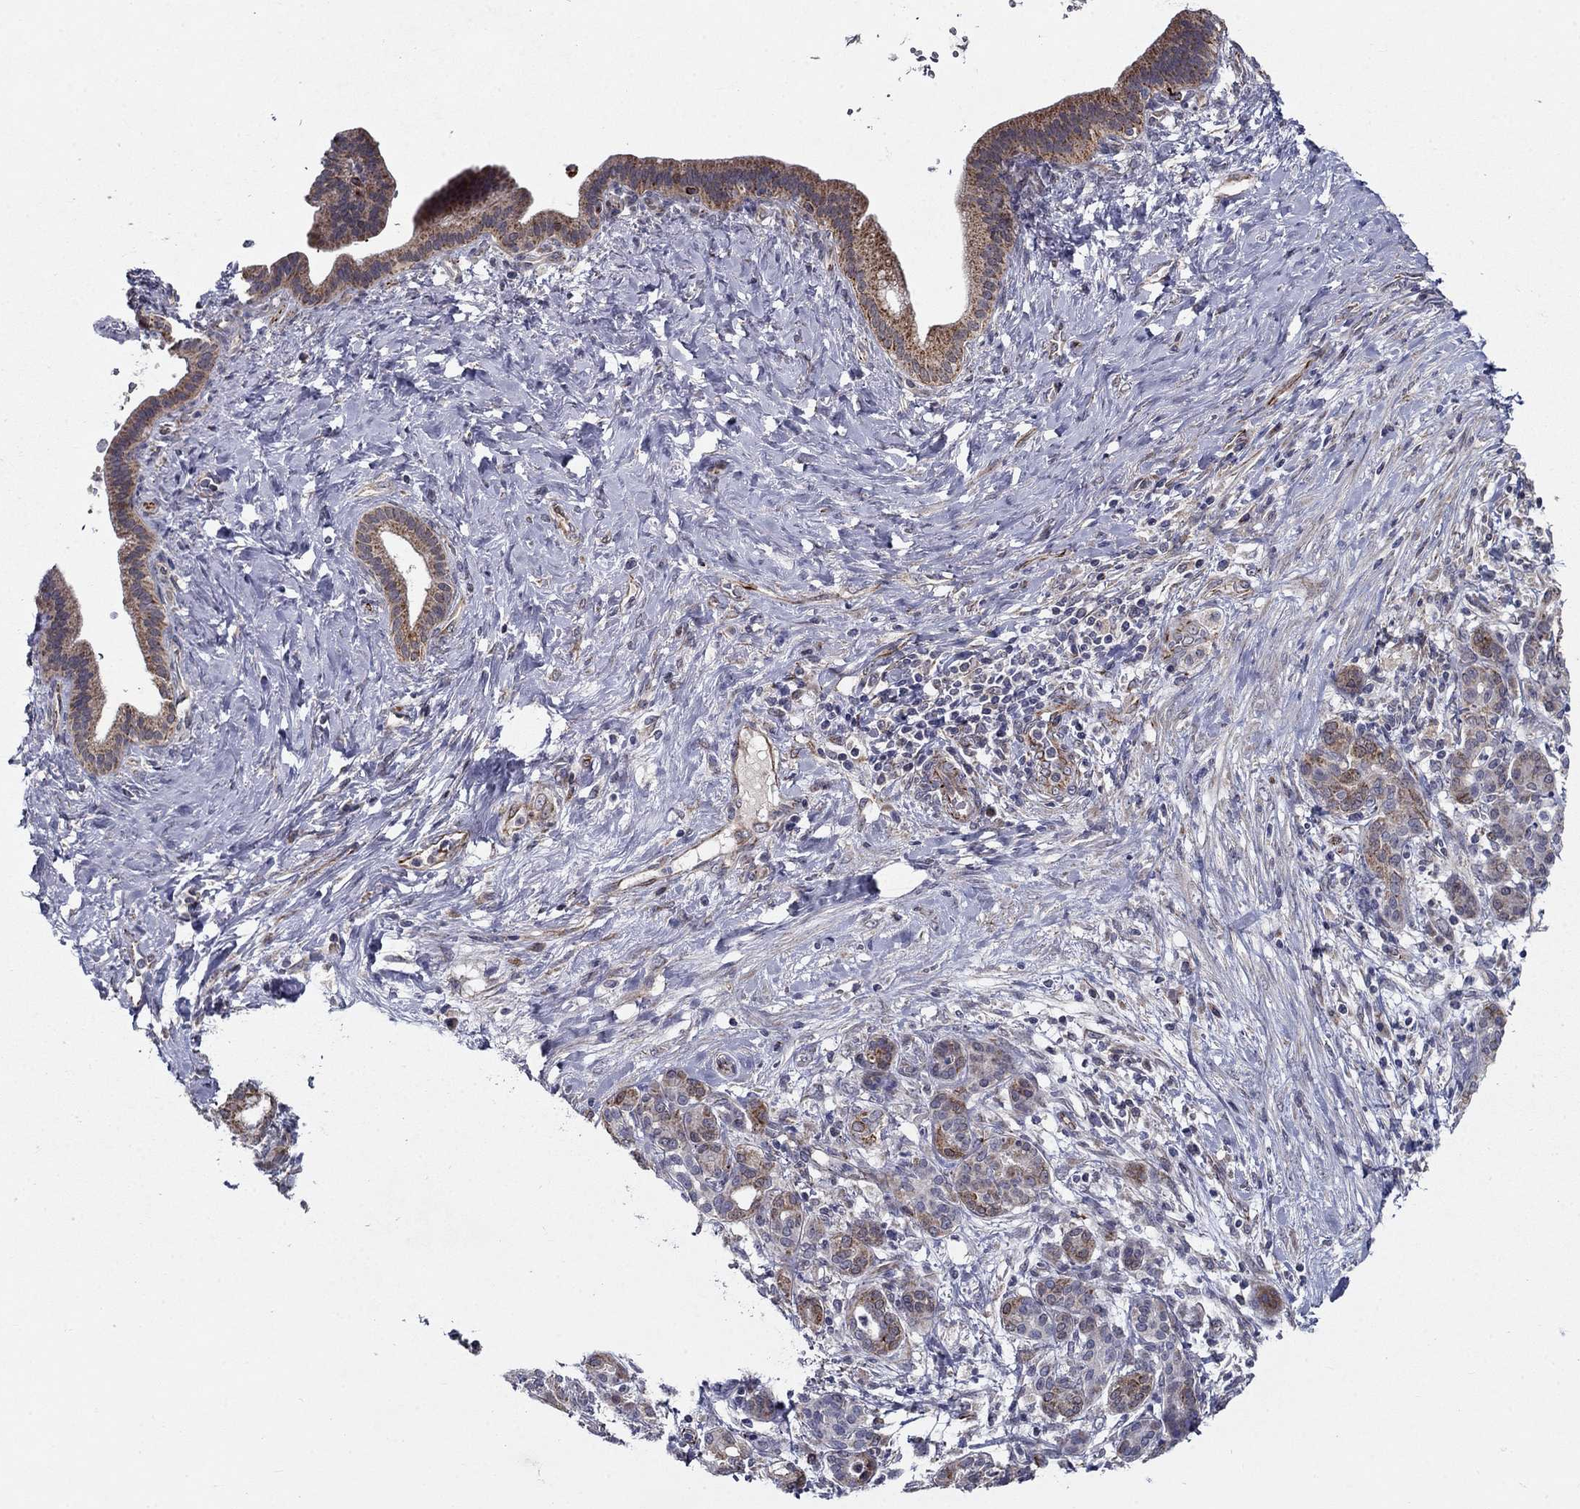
{"staining": {"intensity": "moderate", "quantity": "25%-75%", "location": "cytoplasmic/membranous"}, "tissue": "pancreatic cancer", "cell_type": "Tumor cells", "image_type": "cancer", "snomed": [{"axis": "morphology", "description": "Adenocarcinoma, NOS"}, {"axis": "topography", "description": "Pancreas"}], "caption": "Protein staining of pancreatic adenocarcinoma tissue reveals moderate cytoplasmic/membranous expression in approximately 25%-75% of tumor cells.", "gene": "LACTB2", "patient": {"sex": "male", "age": 44}}